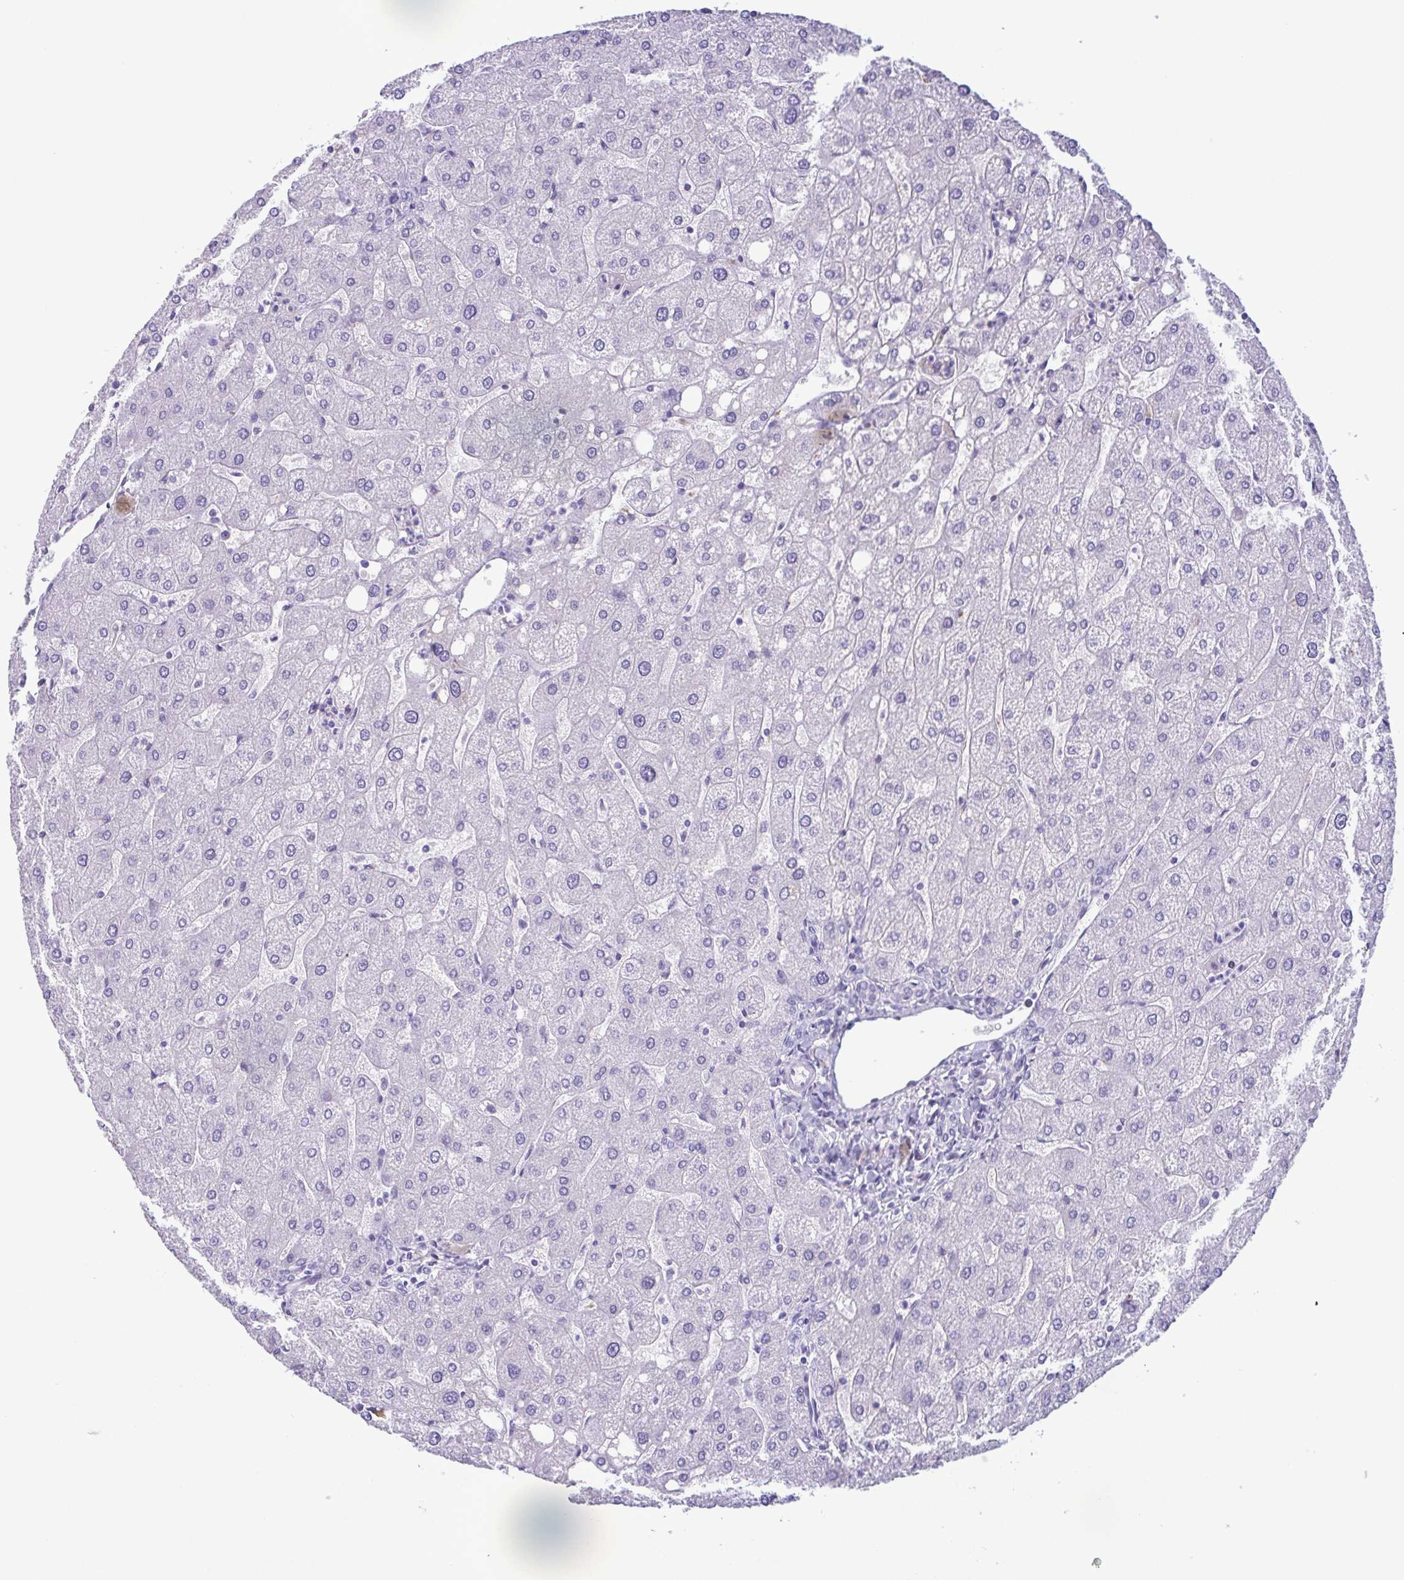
{"staining": {"intensity": "negative", "quantity": "none", "location": "none"}, "tissue": "liver", "cell_type": "Cholangiocytes", "image_type": "normal", "snomed": [{"axis": "morphology", "description": "Normal tissue, NOS"}, {"axis": "topography", "description": "Liver"}], "caption": "This image is of unremarkable liver stained with immunohistochemistry to label a protein in brown with the nuclei are counter-stained blue. There is no staining in cholangiocytes.", "gene": "LTF", "patient": {"sex": "male", "age": 67}}